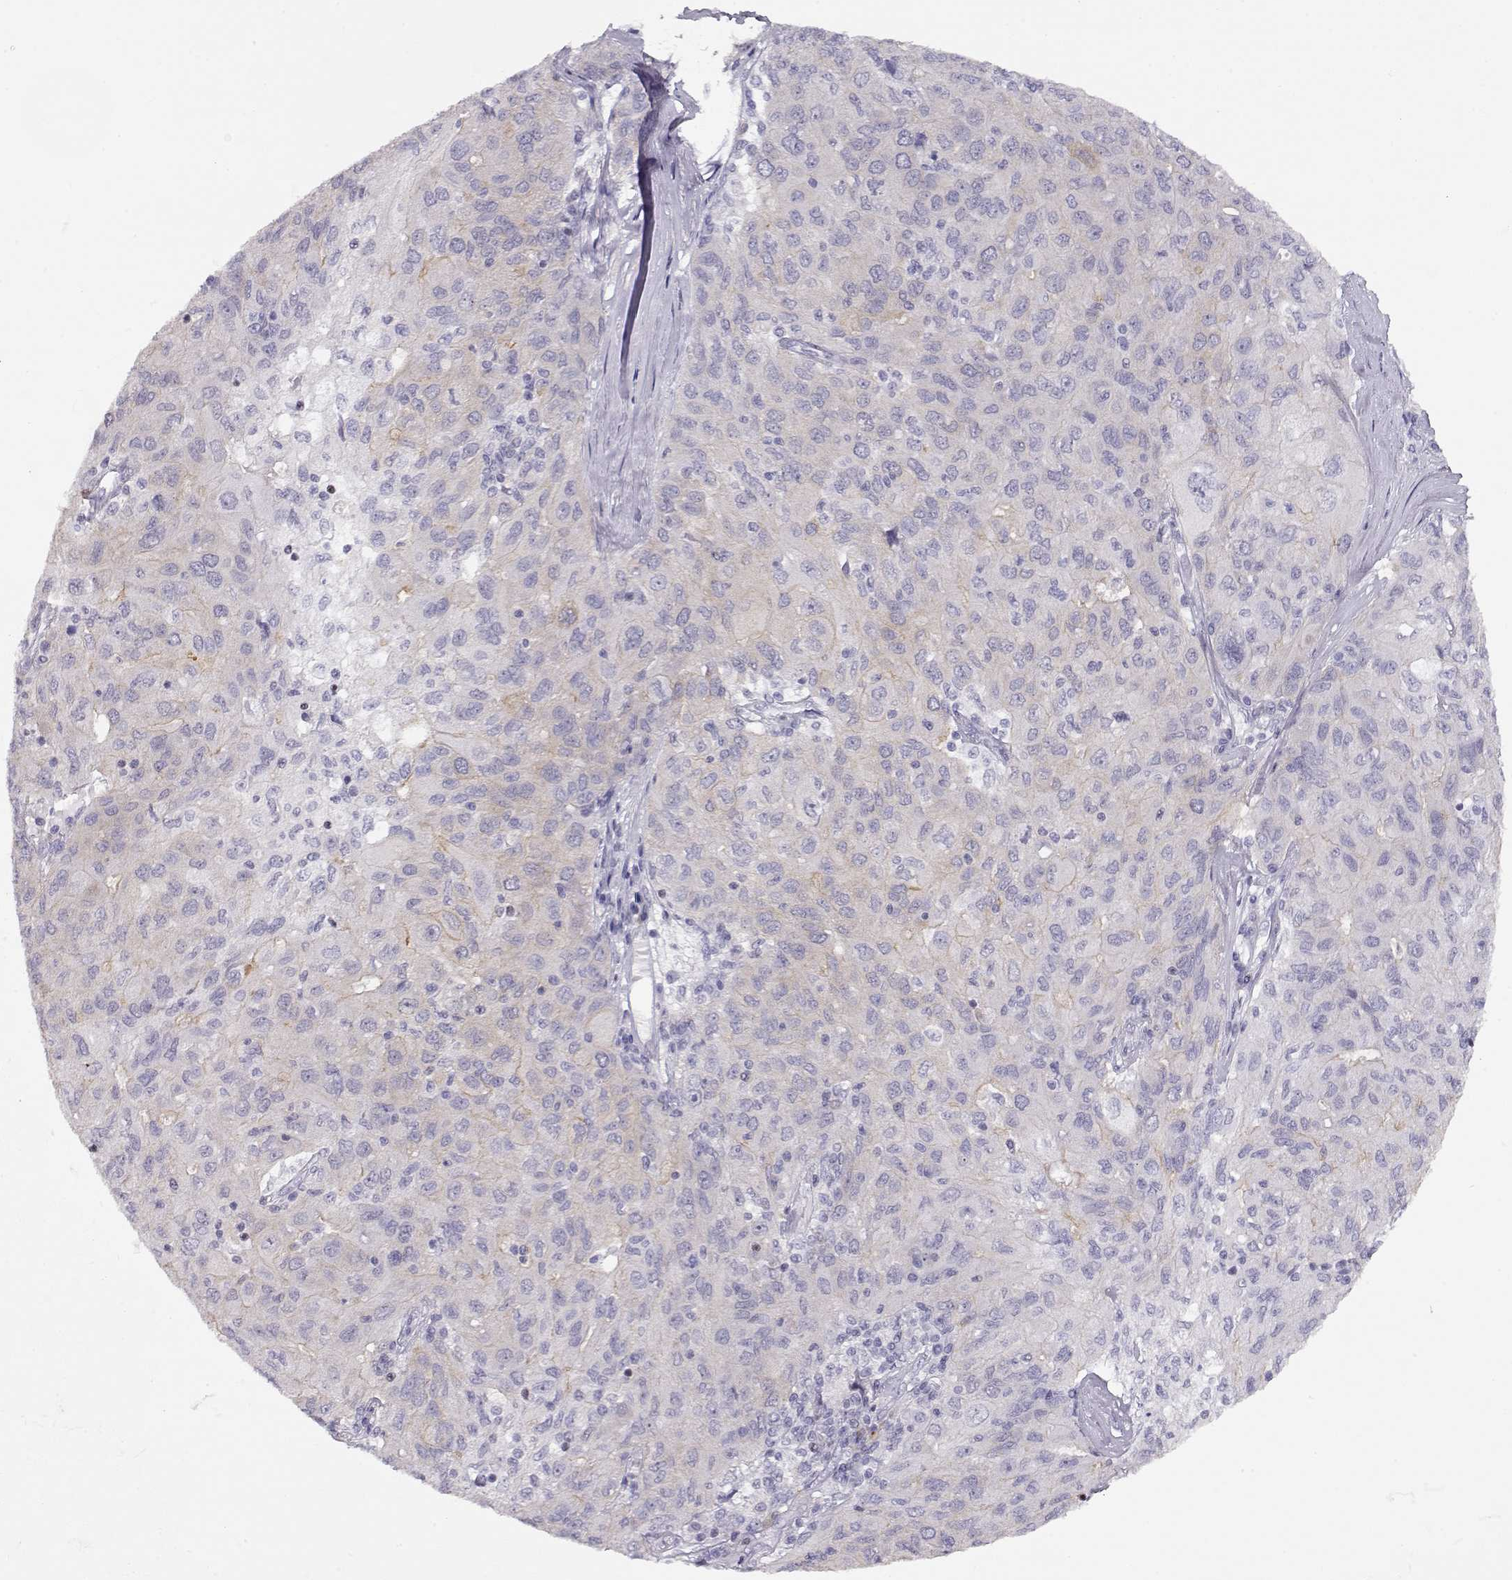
{"staining": {"intensity": "weak", "quantity": "<25%", "location": "cytoplasmic/membranous"}, "tissue": "ovarian cancer", "cell_type": "Tumor cells", "image_type": "cancer", "snomed": [{"axis": "morphology", "description": "Carcinoma, endometroid"}, {"axis": "topography", "description": "Ovary"}], "caption": "This micrograph is of endometroid carcinoma (ovarian) stained with immunohistochemistry to label a protein in brown with the nuclei are counter-stained blue. There is no expression in tumor cells. The staining was performed using DAB to visualize the protein expression in brown, while the nuclei were stained in blue with hematoxylin (Magnification: 20x).", "gene": "CRX", "patient": {"sex": "female", "age": 50}}